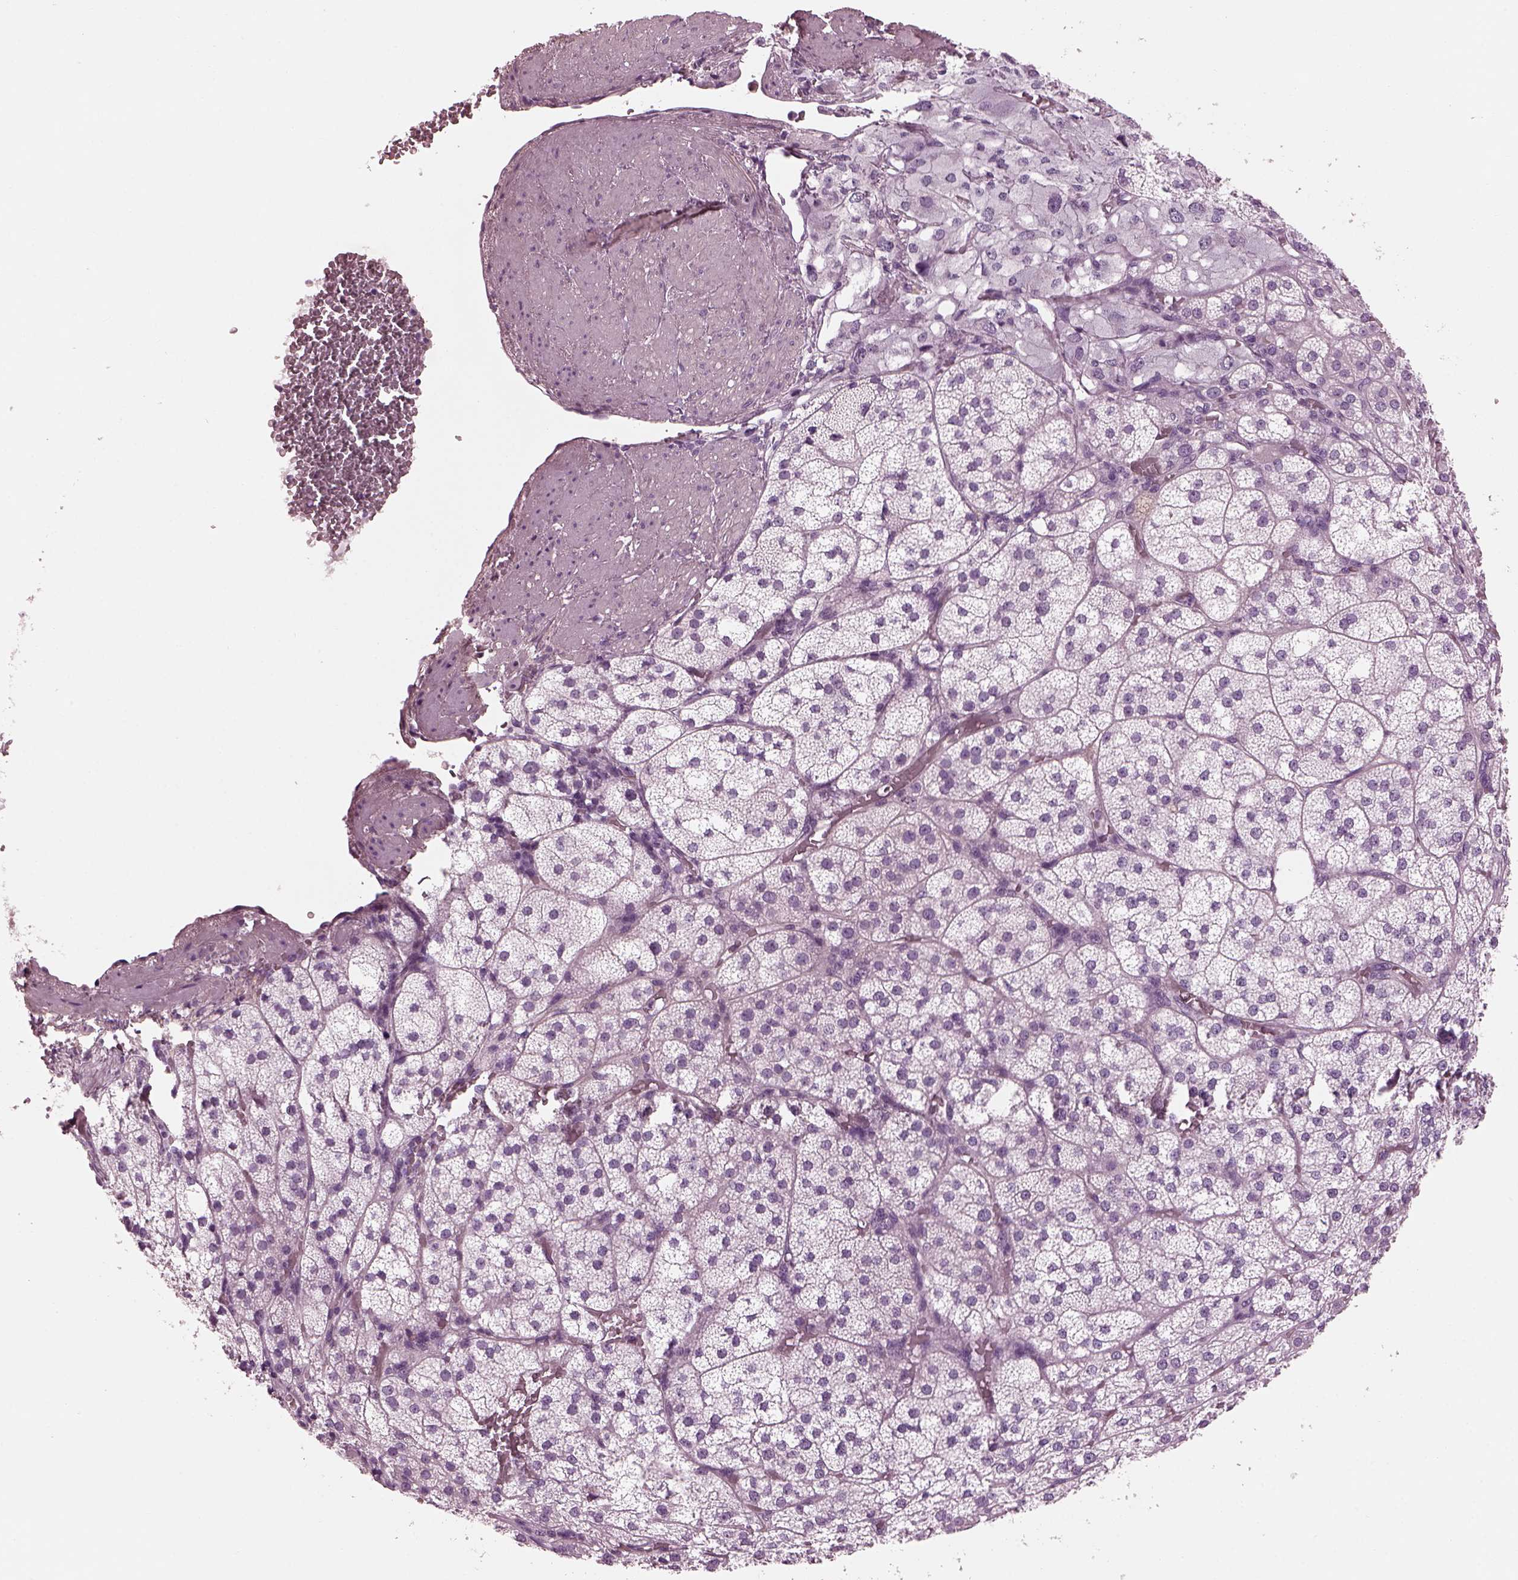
{"staining": {"intensity": "negative", "quantity": "none", "location": "none"}, "tissue": "adrenal gland", "cell_type": "Glandular cells", "image_type": "normal", "snomed": [{"axis": "morphology", "description": "Normal tissue, NOS"}, {"axis": "topography", "description": "Adrenal gland"}], "caption": "An image of adrenal gland stained for a protein exhibits no brown staining in glandular cells.", "gene": "BFSP1", "patient": {"sex": "female", "age": 60}}